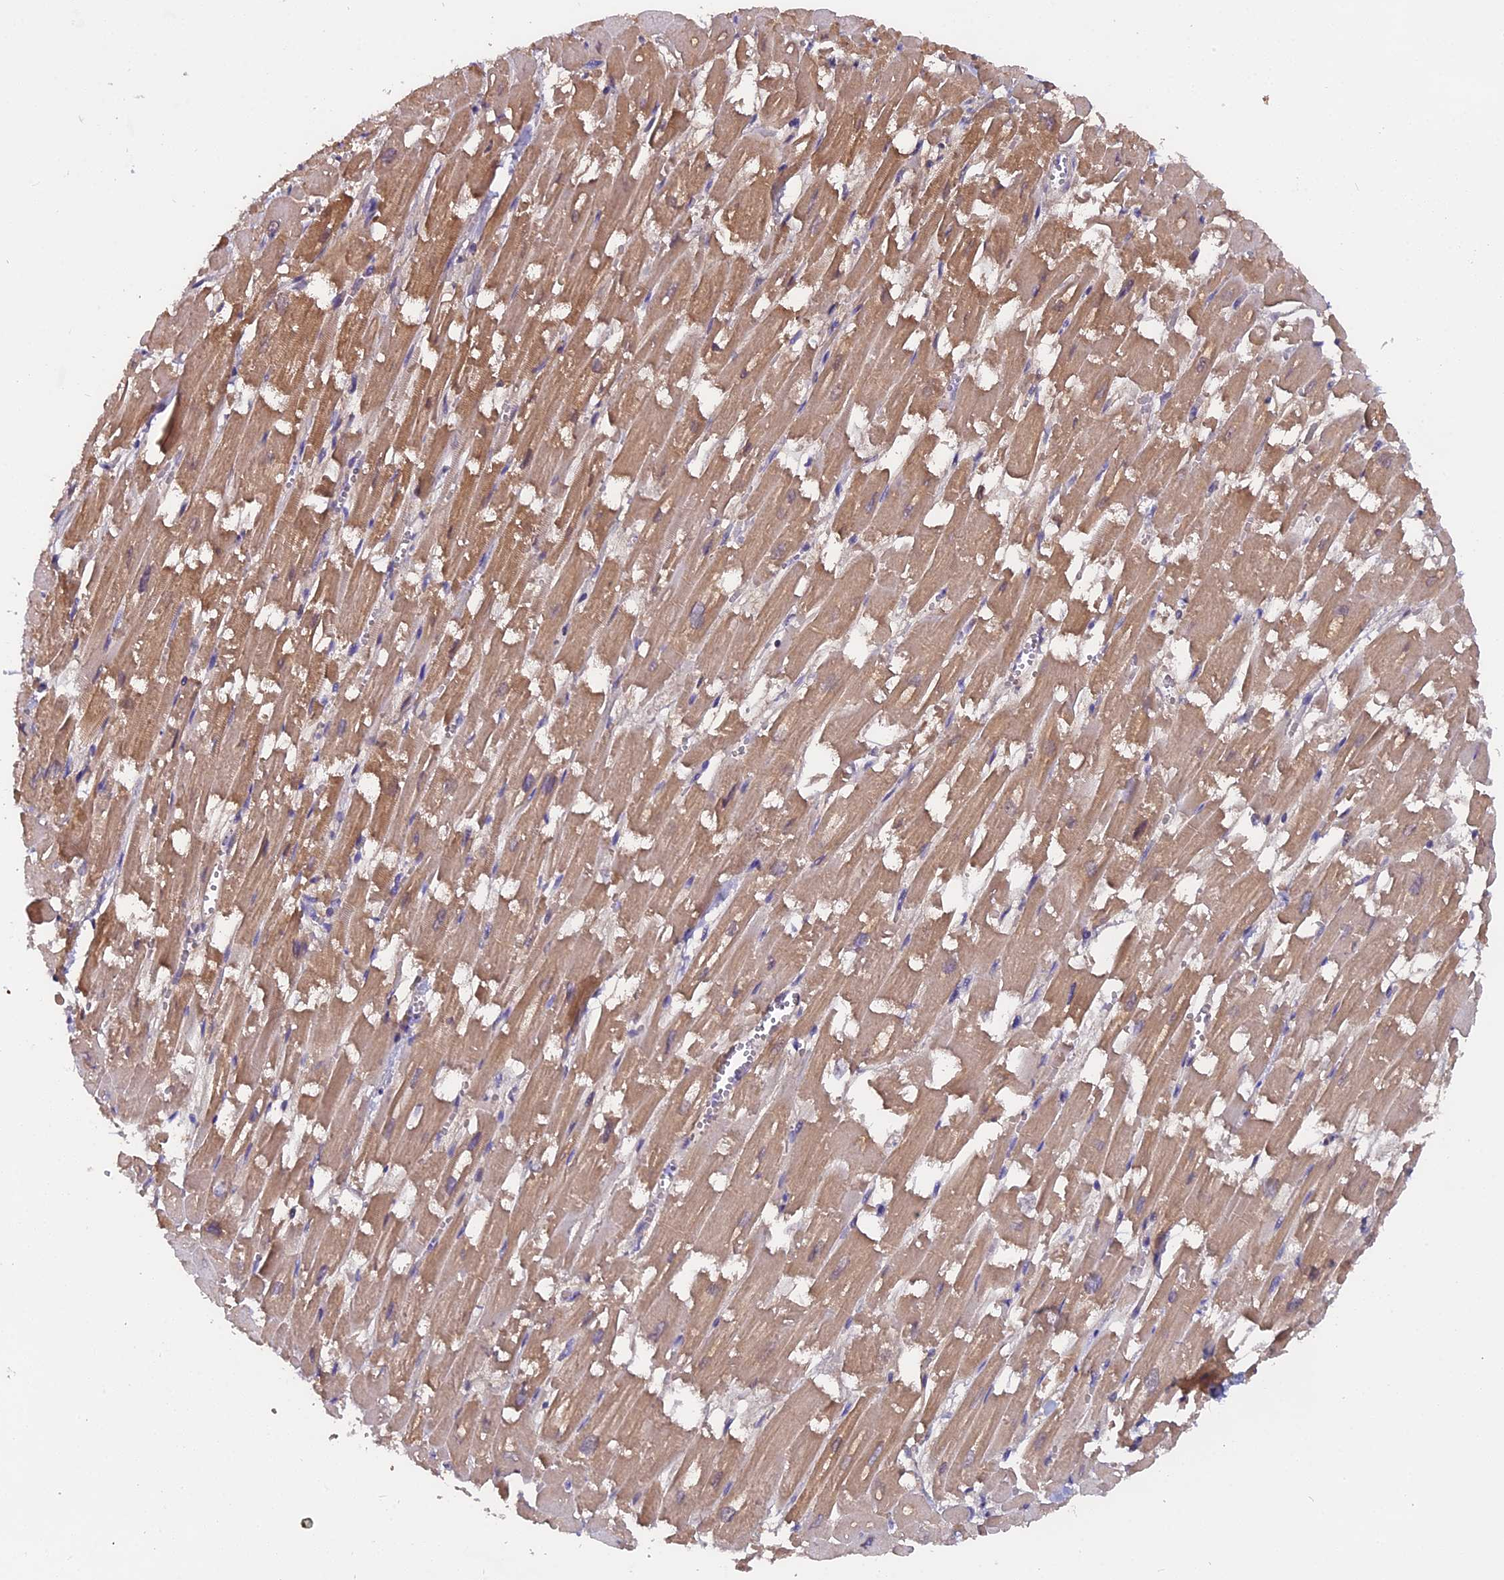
{"staining": {"intensity": "moderate", "quantity": ">75%", "location": "cytoplasmic/membranous"}, "tissue": "heart muscle", "cell_type": "Cardiomyocytes", "image_type": "normal", "snomed": [{"axis": "morphology", "description": "Normal tissue, NOS"}, {"axis": "topography", "description": "Heart"}], "caption": "Immunohistochemical staining of benign human heart muscle exhibits moderate cytoplasmic/membranous protein expression in about >75% of cardiomyocytes.", "gene": "FAM118B", "patient": {"sex": "male", "age": 54}}